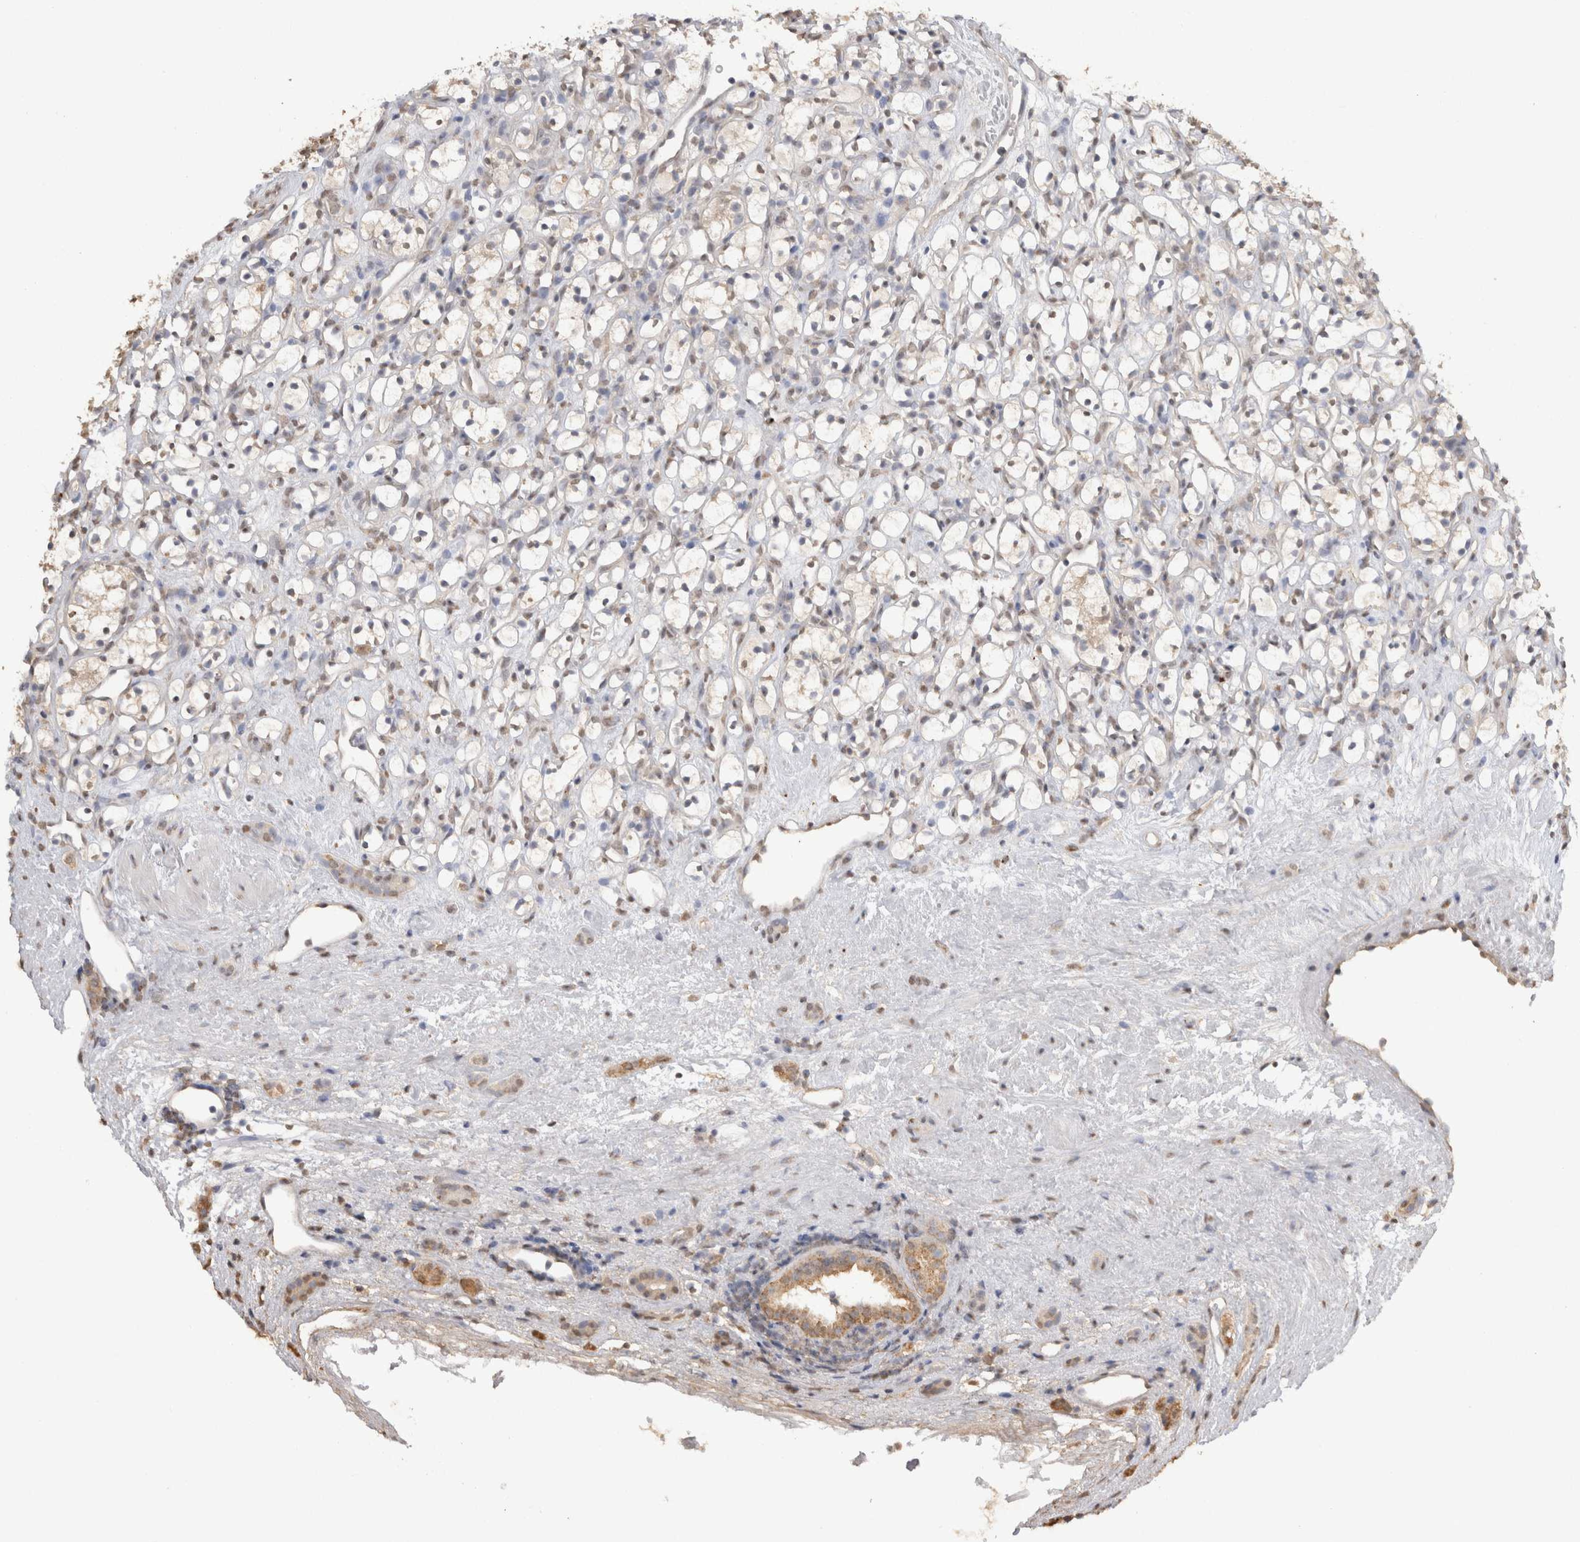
{"staining": {"intensity": "weak", "quantity": "<25%", "location": "cytoplasmic/membranous"}, "tissue": "renal cancer", "cell_type": "Tumor cells", "image_type": "cancer", "snomed": [{"axis": "morphology", "description": "Adenocarcinoma, NOS"}, {"axis": "topography", "description": "Kidney"}], "caption": "Photomicrograph shows no protein positivity in tumor cells of adenocarcinoma (renal) tissue.", "gene": "NAALADL2", "patient": {"sex": "female", "age": 60}}